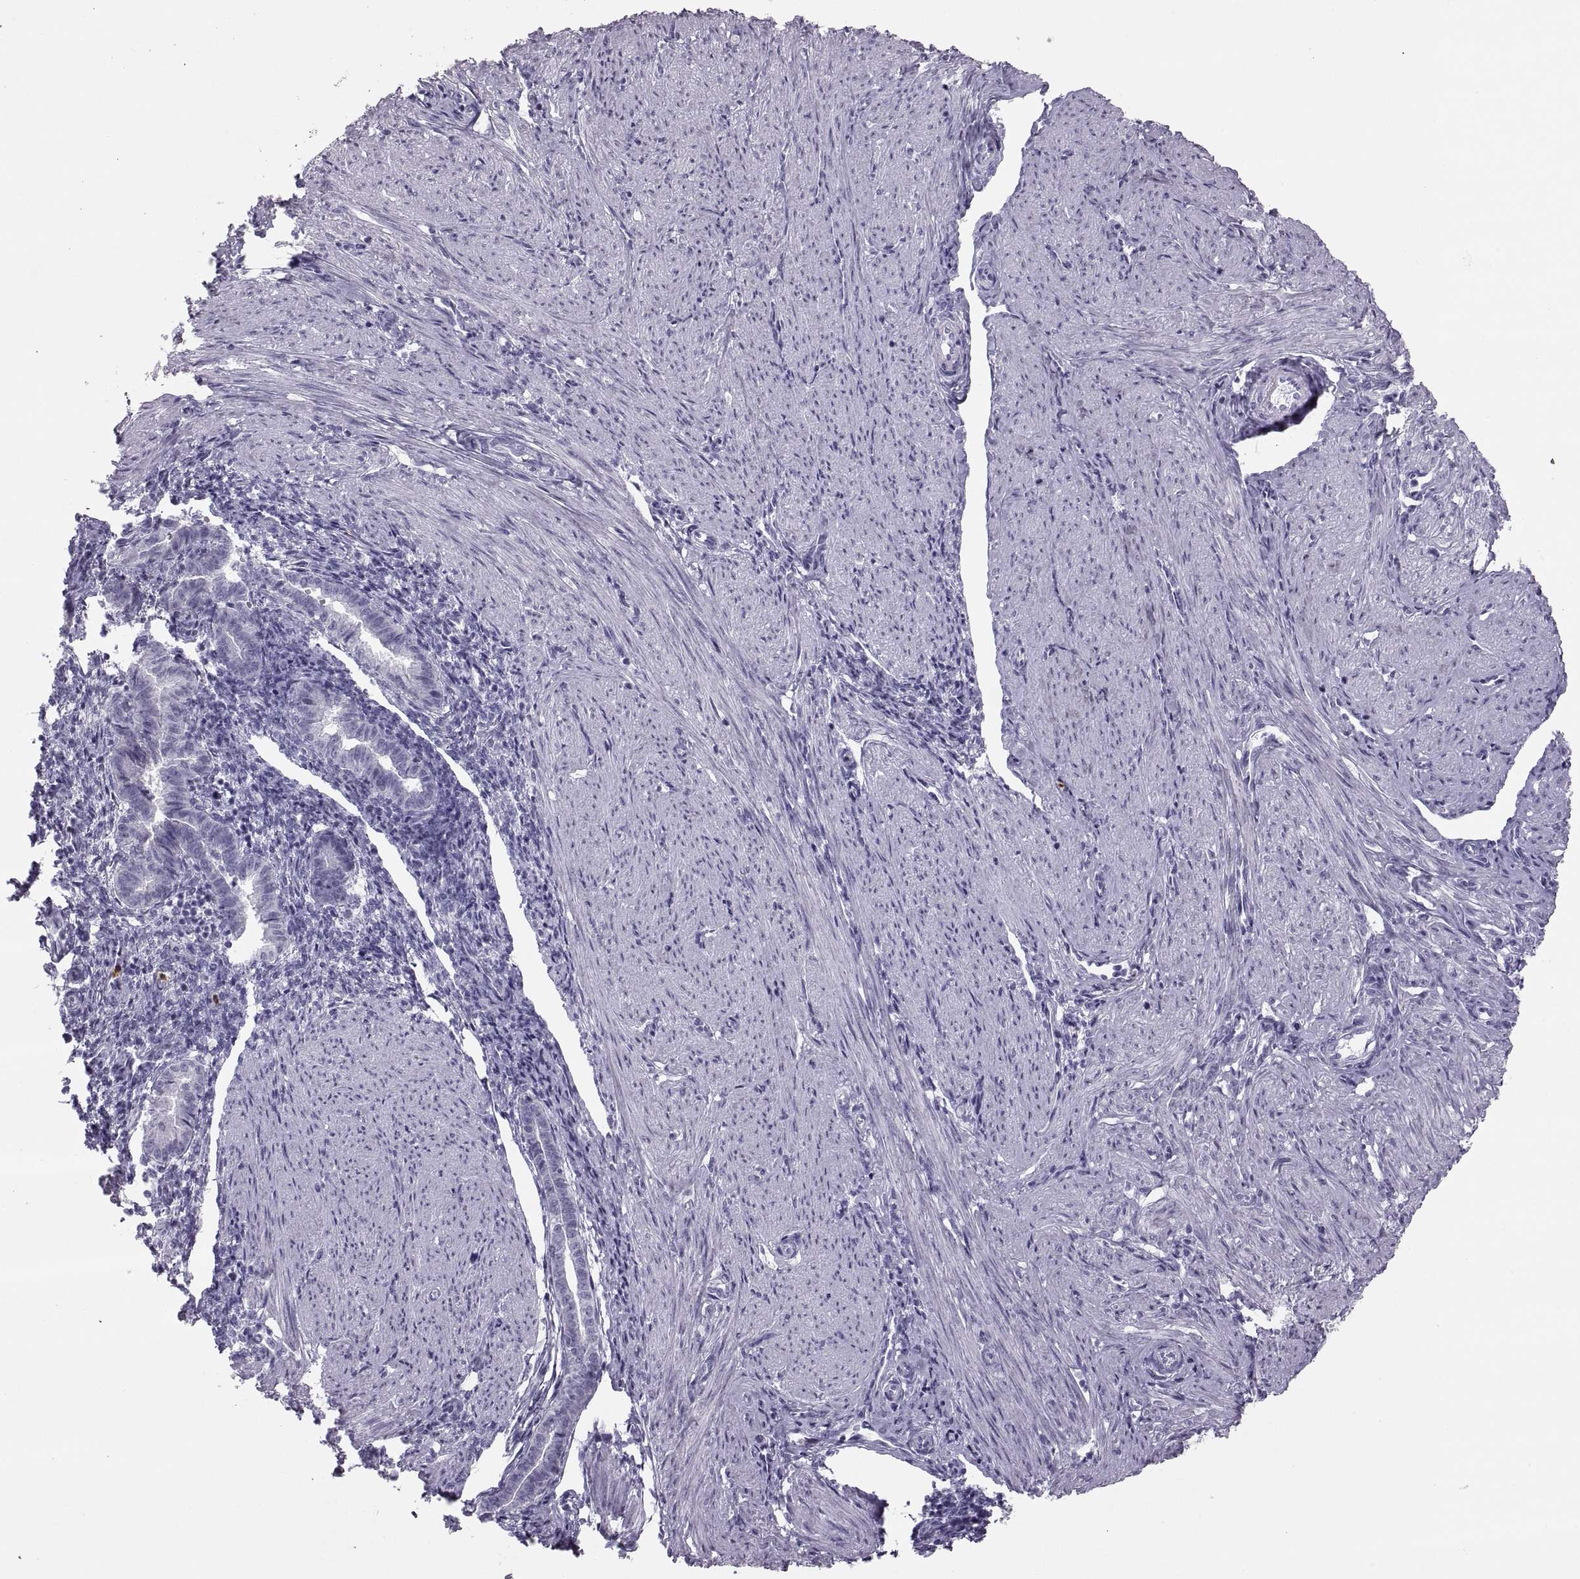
{"staining": {"intensity": "negative", "quantity": "none", "location": "none"}, "tissue": "endometrium", "cell_type": "Cells in endometrial stroma", "image_type": "normal", "snomed": [{"axis": "morphology", "description": "Normal tissue, NOS"}, {"axis": "topography", "description": "Endometrium"}], "caption": "The micrograph exhibits no staining of cells in endometrial stroma in benign endometrium.", "gene": "MILR1", "patient": {"sex": "female", "age": 37}}